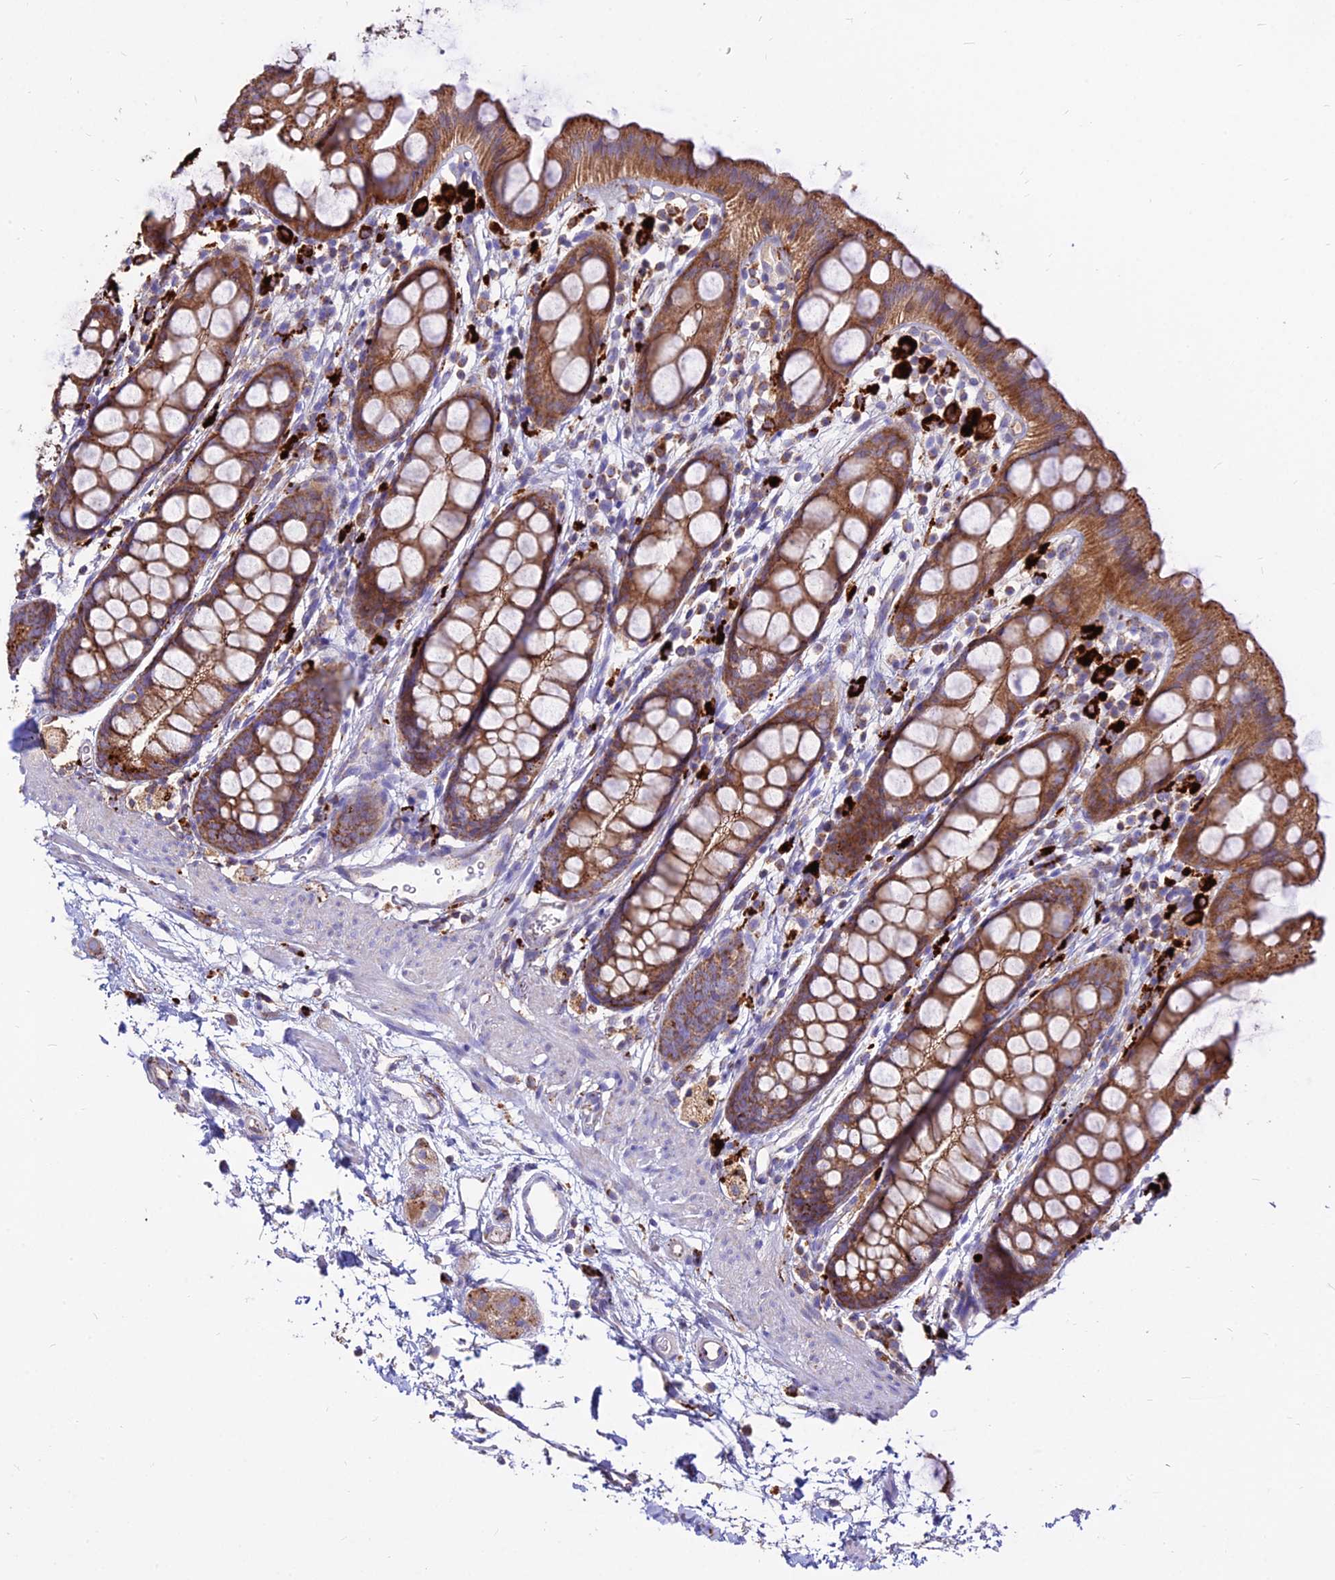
{"staining": {"intensity": "moderate", "quantity": ">75%", "location": "cytoplasmic/membranous"}, "tissue": "rectum", "cell_type": "Glandular cells", "image_type": "normal", "snomed": [{"axis": "morphology", "description": "Normal tissue, NOS"}, {"axis": "topography", "description": "Rectum"}], "caption": "Immunohistochemical staining of benign human rectum demonstrates medium levels of moderate cytoplasmic/membranous positivity in about >75% of glandular cells.", "gene": "PNLIPRP3", "patient": {"sex": "female", "age": 65}}